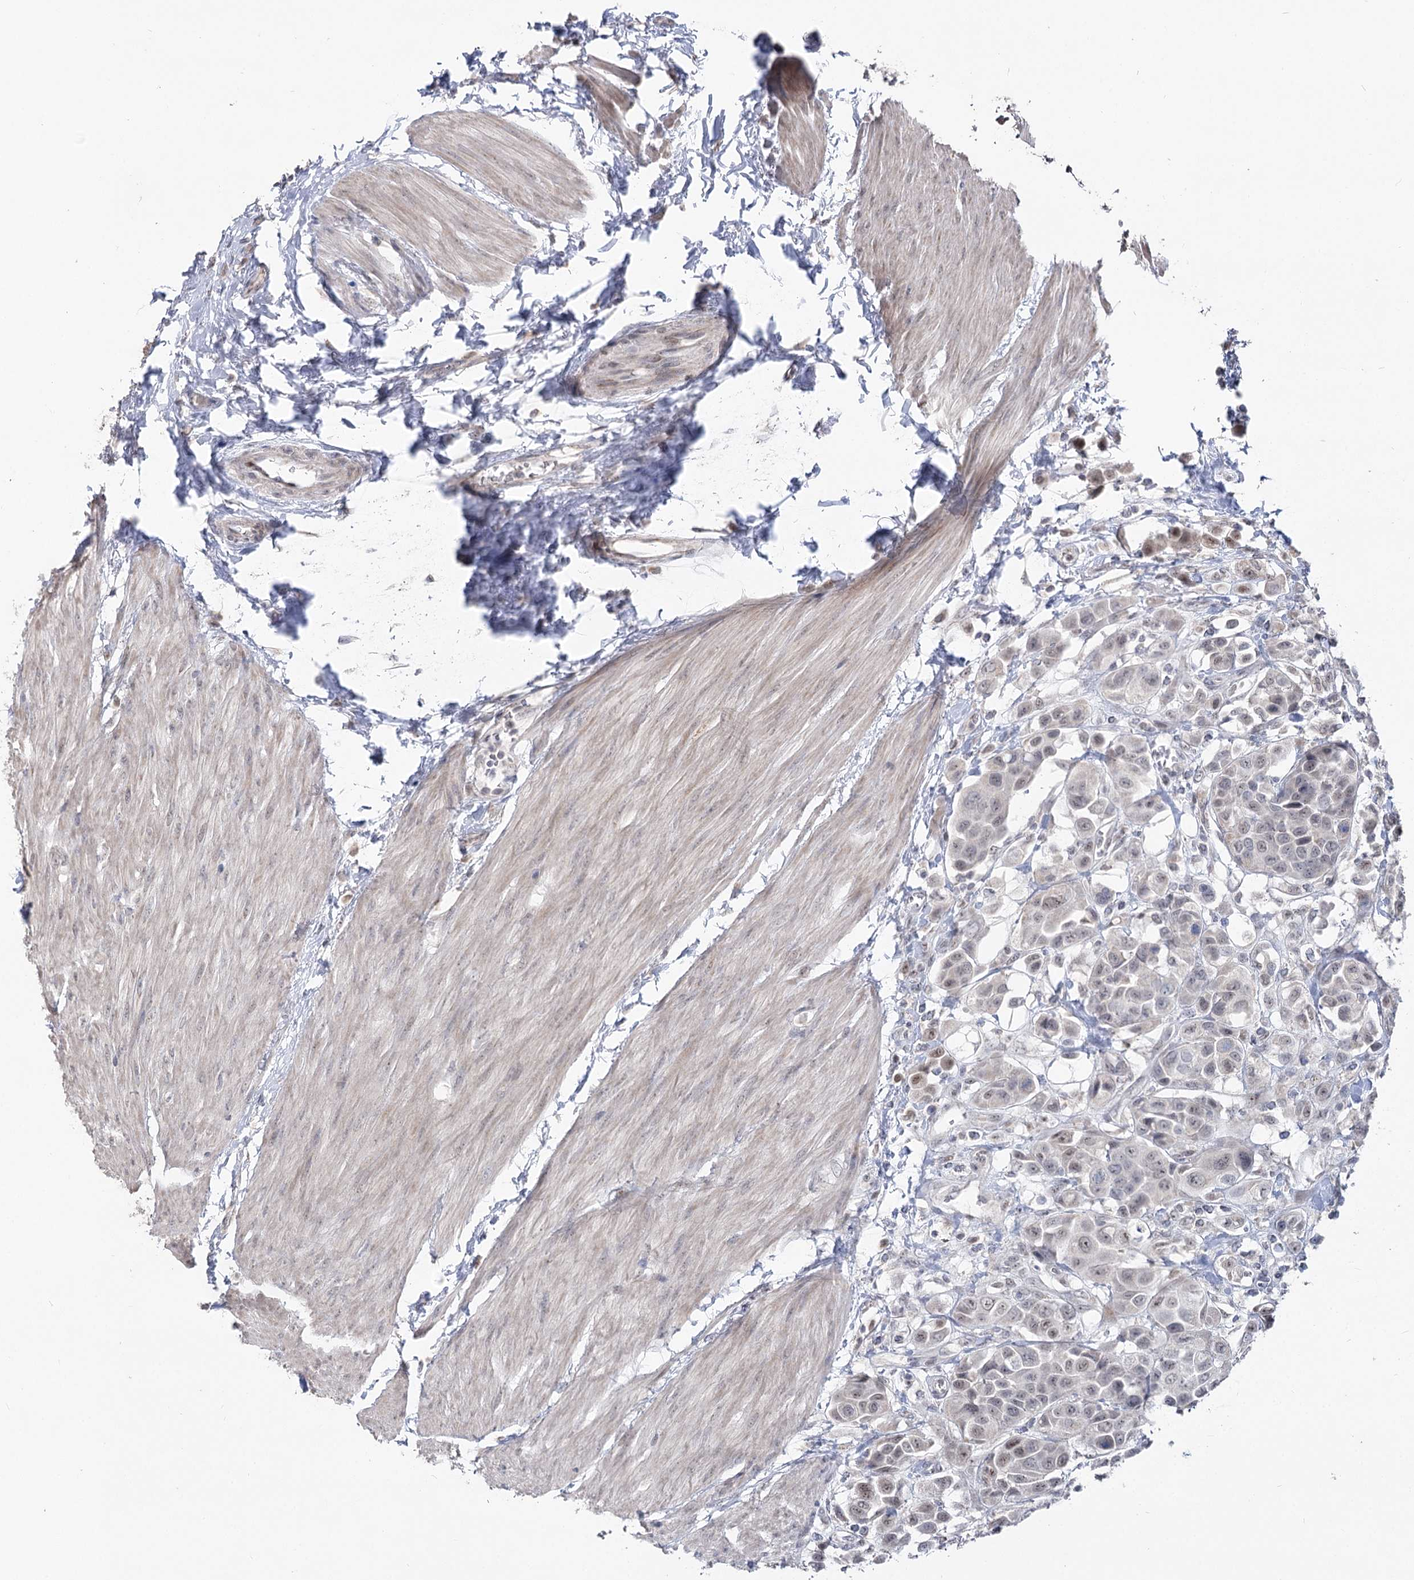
{"staining": {"intensity": "weak", "quantity": "<25%", "location": "nuclear"}, "tissue": "urothelial cancer", "cell_type": "Tumor cells", "image_type": "cancer", "snomed": [{"axis": "morphology", "description": "Urothelial carcinoma, High grade"}, {"axis": "topography", "description": "Urinary bladder"}], "caption": "High power microscopy micrograph of an immunohistochemistry (IHC) image of urothelial carcinoma (high-grade), revealing no significant positivity in tumor cells.", "gene": "RUFY4", "patient": {"sex": "male", "age": 50}}